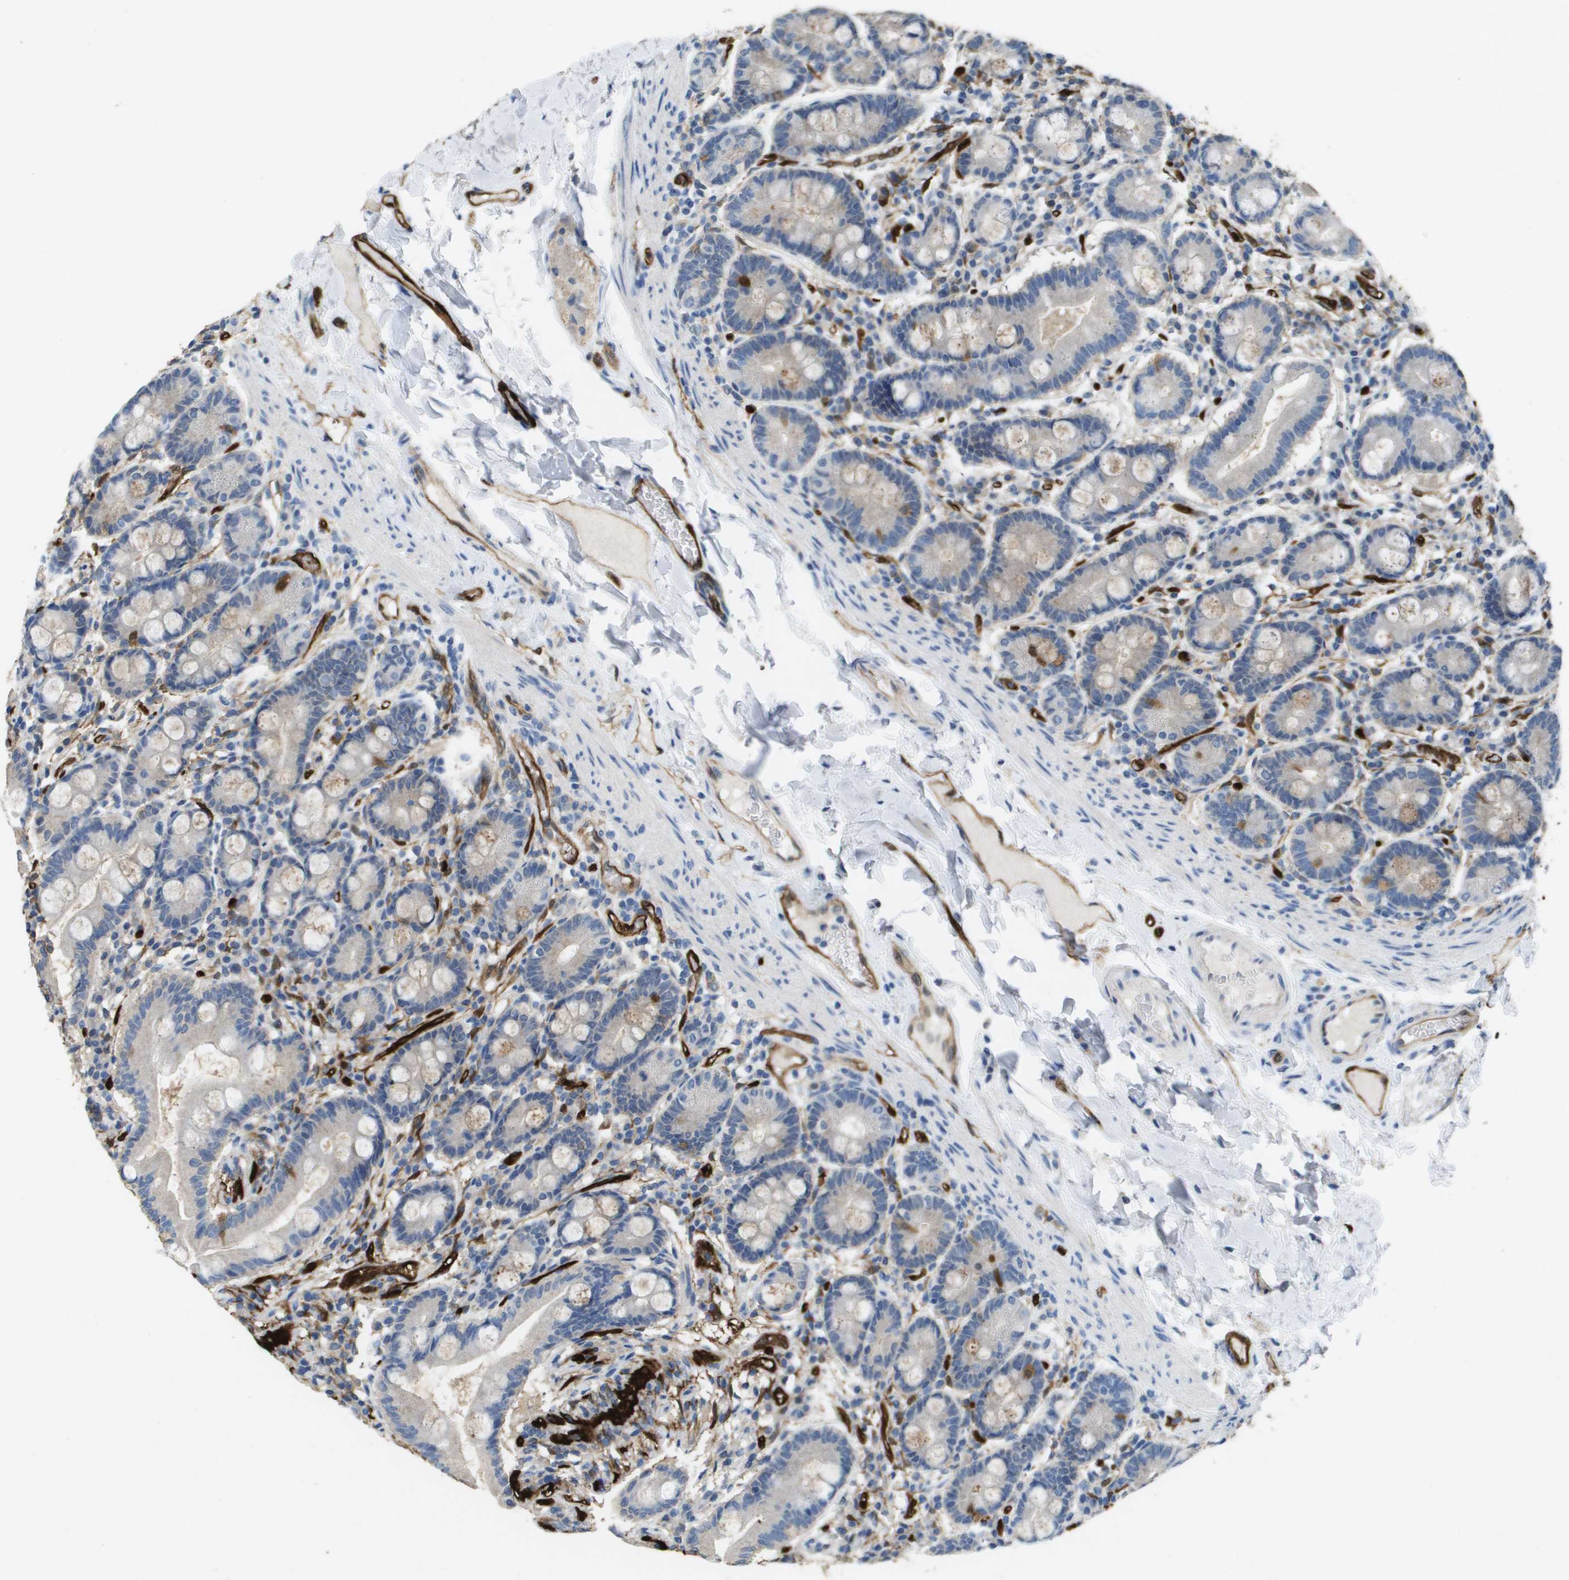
{"staining": {"intensity": "moderate", "quantity": "<25%", "location": "cytoplasmic/membranous"}, "tissue": "duodenum", "cell_type": "Glandular cells", "image_type": "normal", "snomed": [{"axis": "morphology", "description": "Normal tissue, NOS"}, {"axis": "topography", "description": "Duodenum"}], "caption": "Immunohistochemistry (DAB (3,3'-diaminobenzidine)) staining of benign human duodenum shows moderate cytoplasmic/membranous protein expression in approximately <25% of glandular cells.", "gene": "FABP5", "patient": {"sex": "male", "age": 50}}